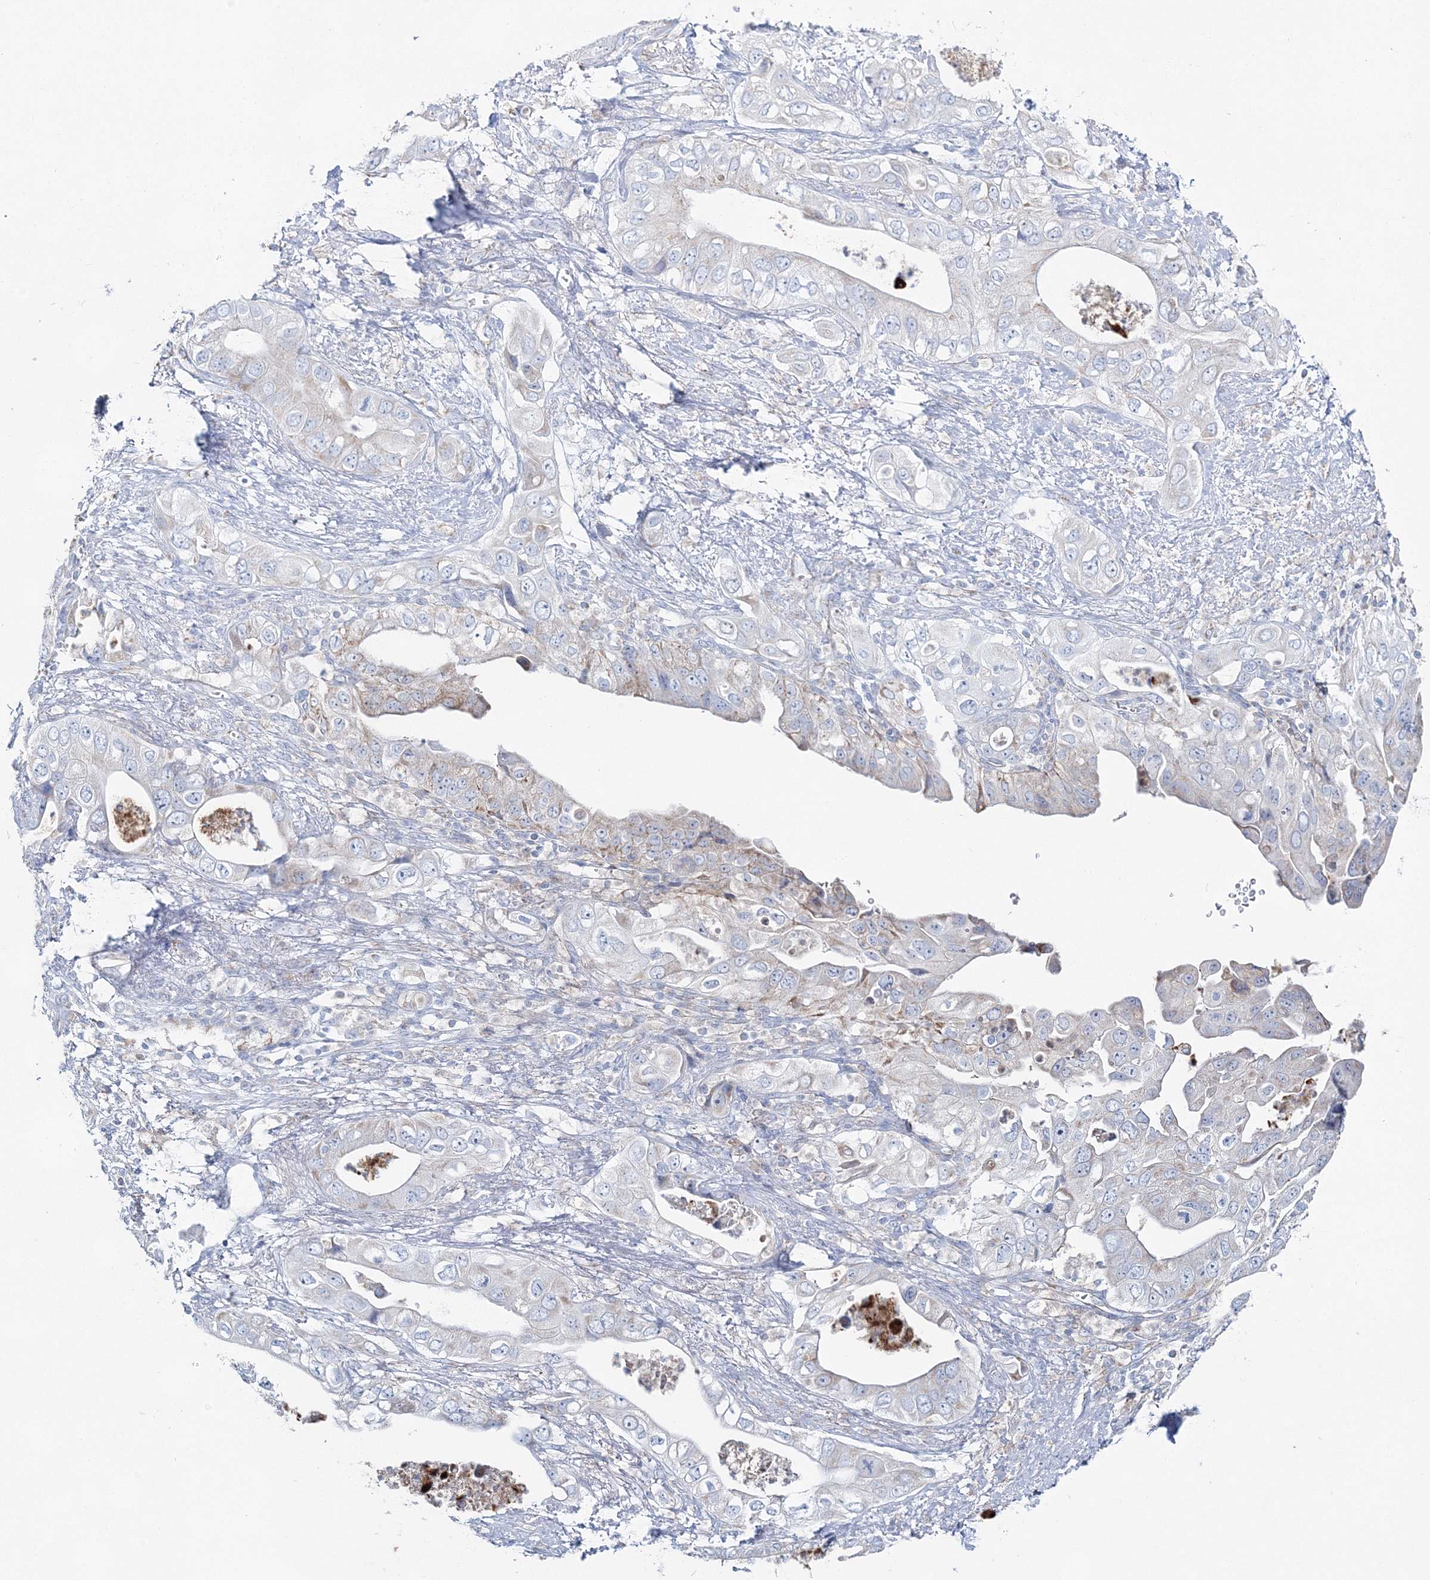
{"staining": {"intensity": "negative", "quantity": "none", "location": "none"}, "tissue": "pancreatic cancer", "cell_type": "Tumor cells", "image_type": "cancer", "snomed": [{"axis": "morphology", "description": "Adenocarcinoma, NOS"}, {"axis": "topography", "description": "Pancreas"}], "caption": "Micrograph shows no protein staining in tumor cells of pancreatic cancer (adenocarcinoma) tissue.", "gene": "HIBCH", "patient": {"sex": "female", "age": 78}}